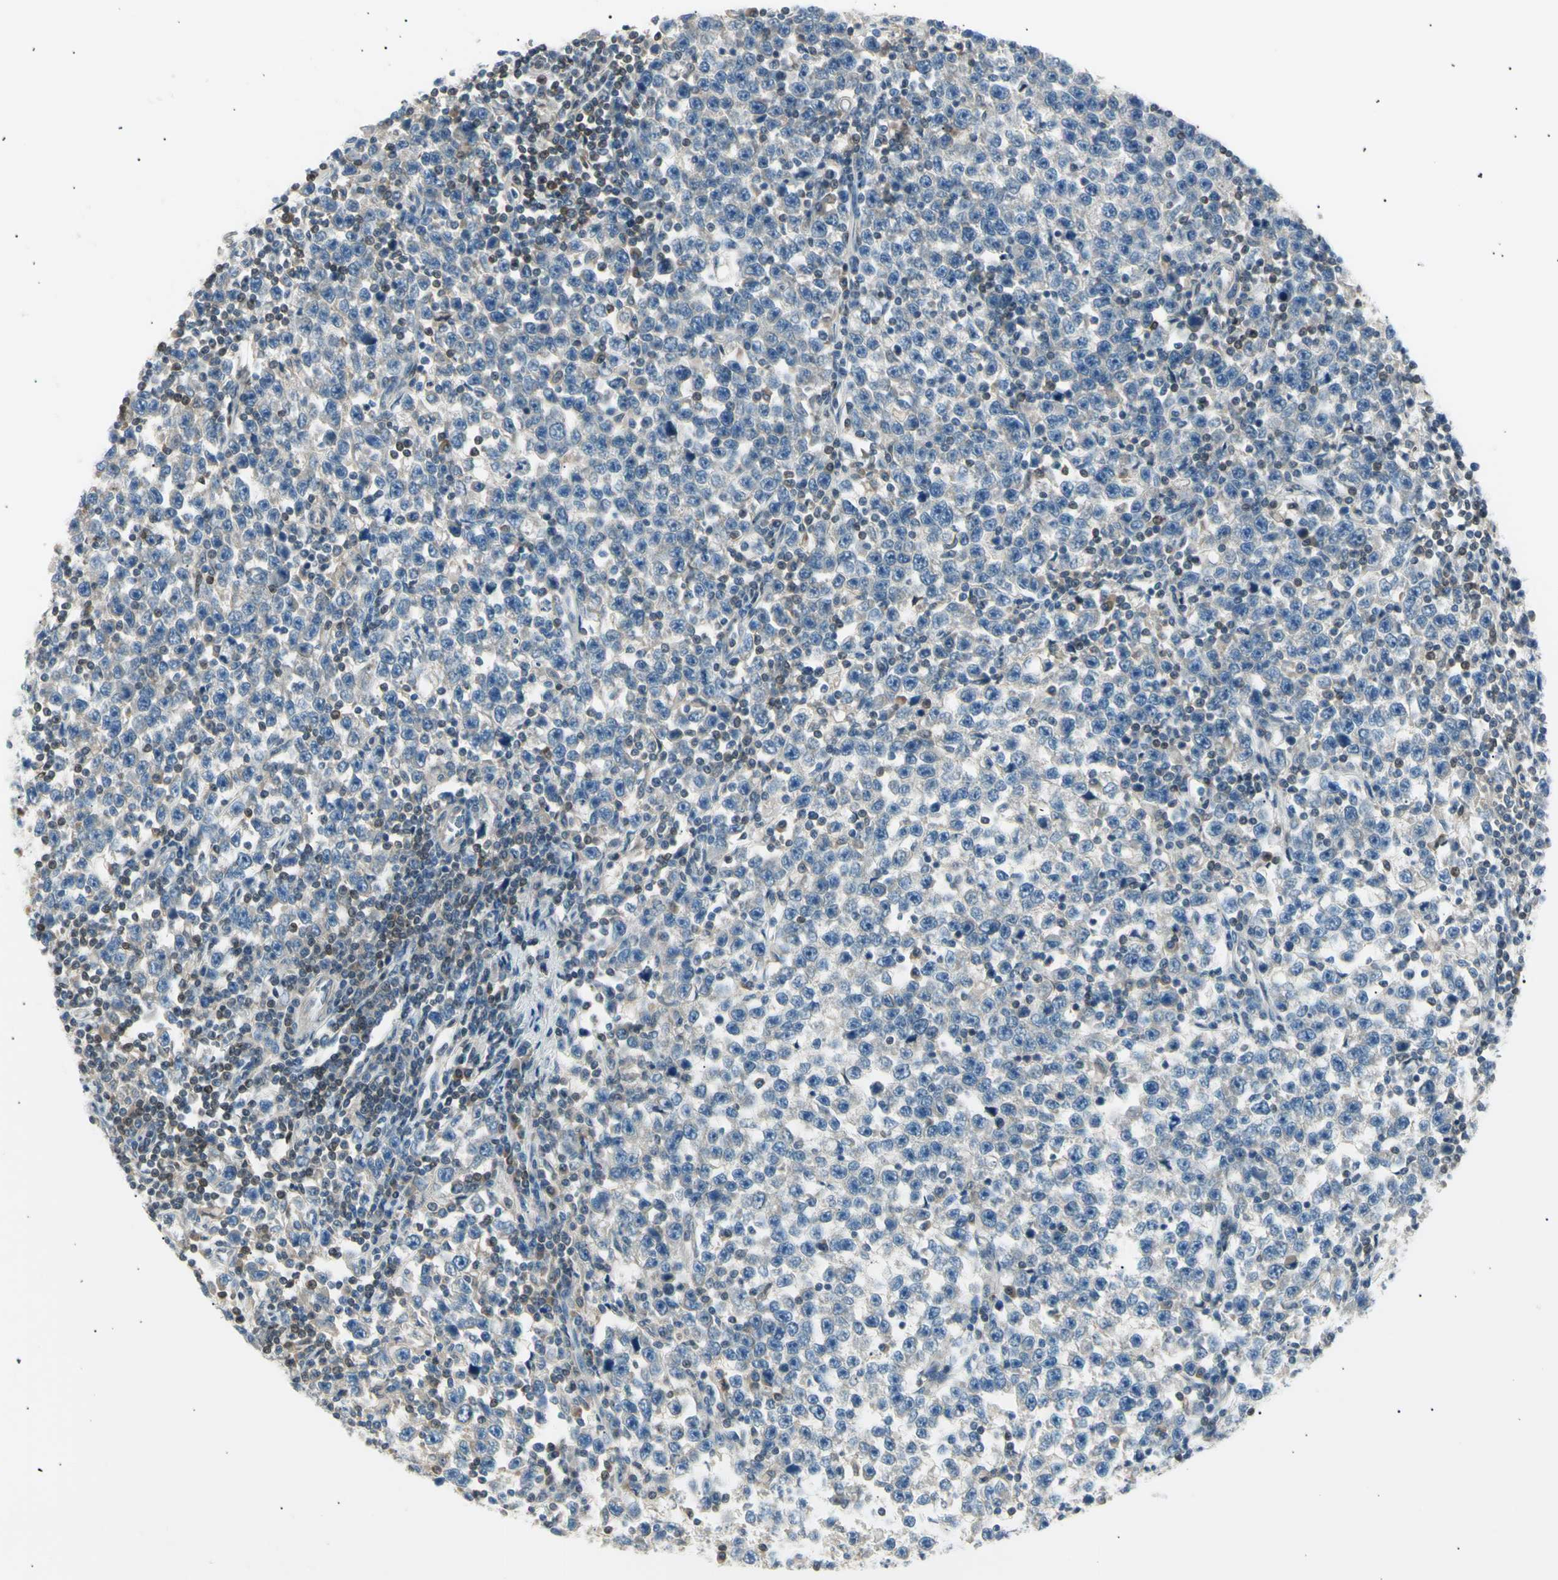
{"staining": {"intensity": "negative", "quantity": "none", "location": "none"}, "tissue": "testis cancer", "cell_type": "Tumor cells", "image_type": "cancer", "snomed": [{"axis": "morphology", "description": "Seminoma, NOS"}, {"axis": "topography", "description": "Testis"}], "caption": "DAB (3,3'-diaminobenzidine) immunohistochemical staining of human seminoma (testis) demonstrates no significant expression in tumor cells.", "gene": "LHPP", "patient": {"sex": "male", "age": 43}}